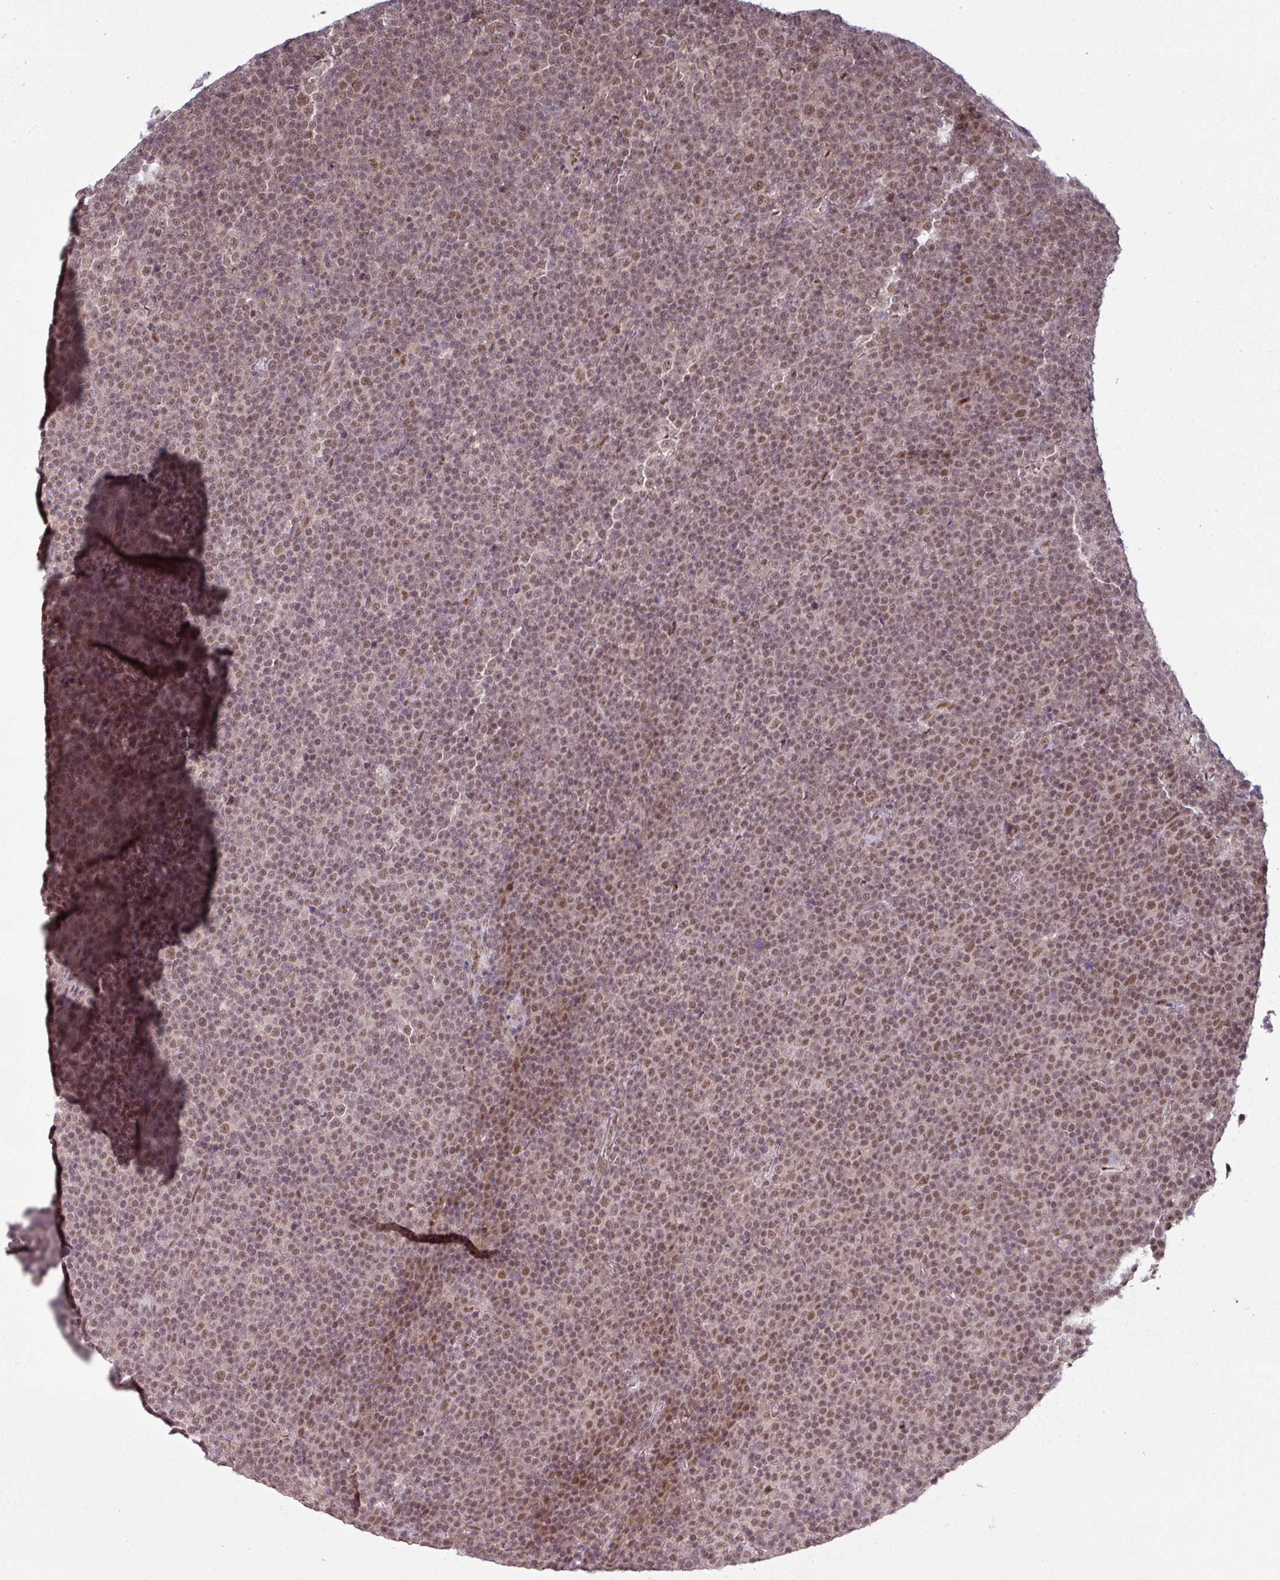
{"staining": {"intensity": "moderate", "quantity": ">75%", "location": "nuclear"}, "tissue": "lymphoma", "cell_type": "Tumor cells", "image_type": "cancer", "snomed": [{"axis": "morphology", "description": "Malignant lymphoma, non-Hodgkin's type, Low grade"}, {"axis": "topography", "description": "Lymph node"}], "caption": "Protein staining reveals moderate nuclear staining in approximately >75% of tumor cells in malignant lymphoma, non-Hodgkin's type (low-grade).", "gene": "CIC", "patient": {"sex": "female", "age": 67}}